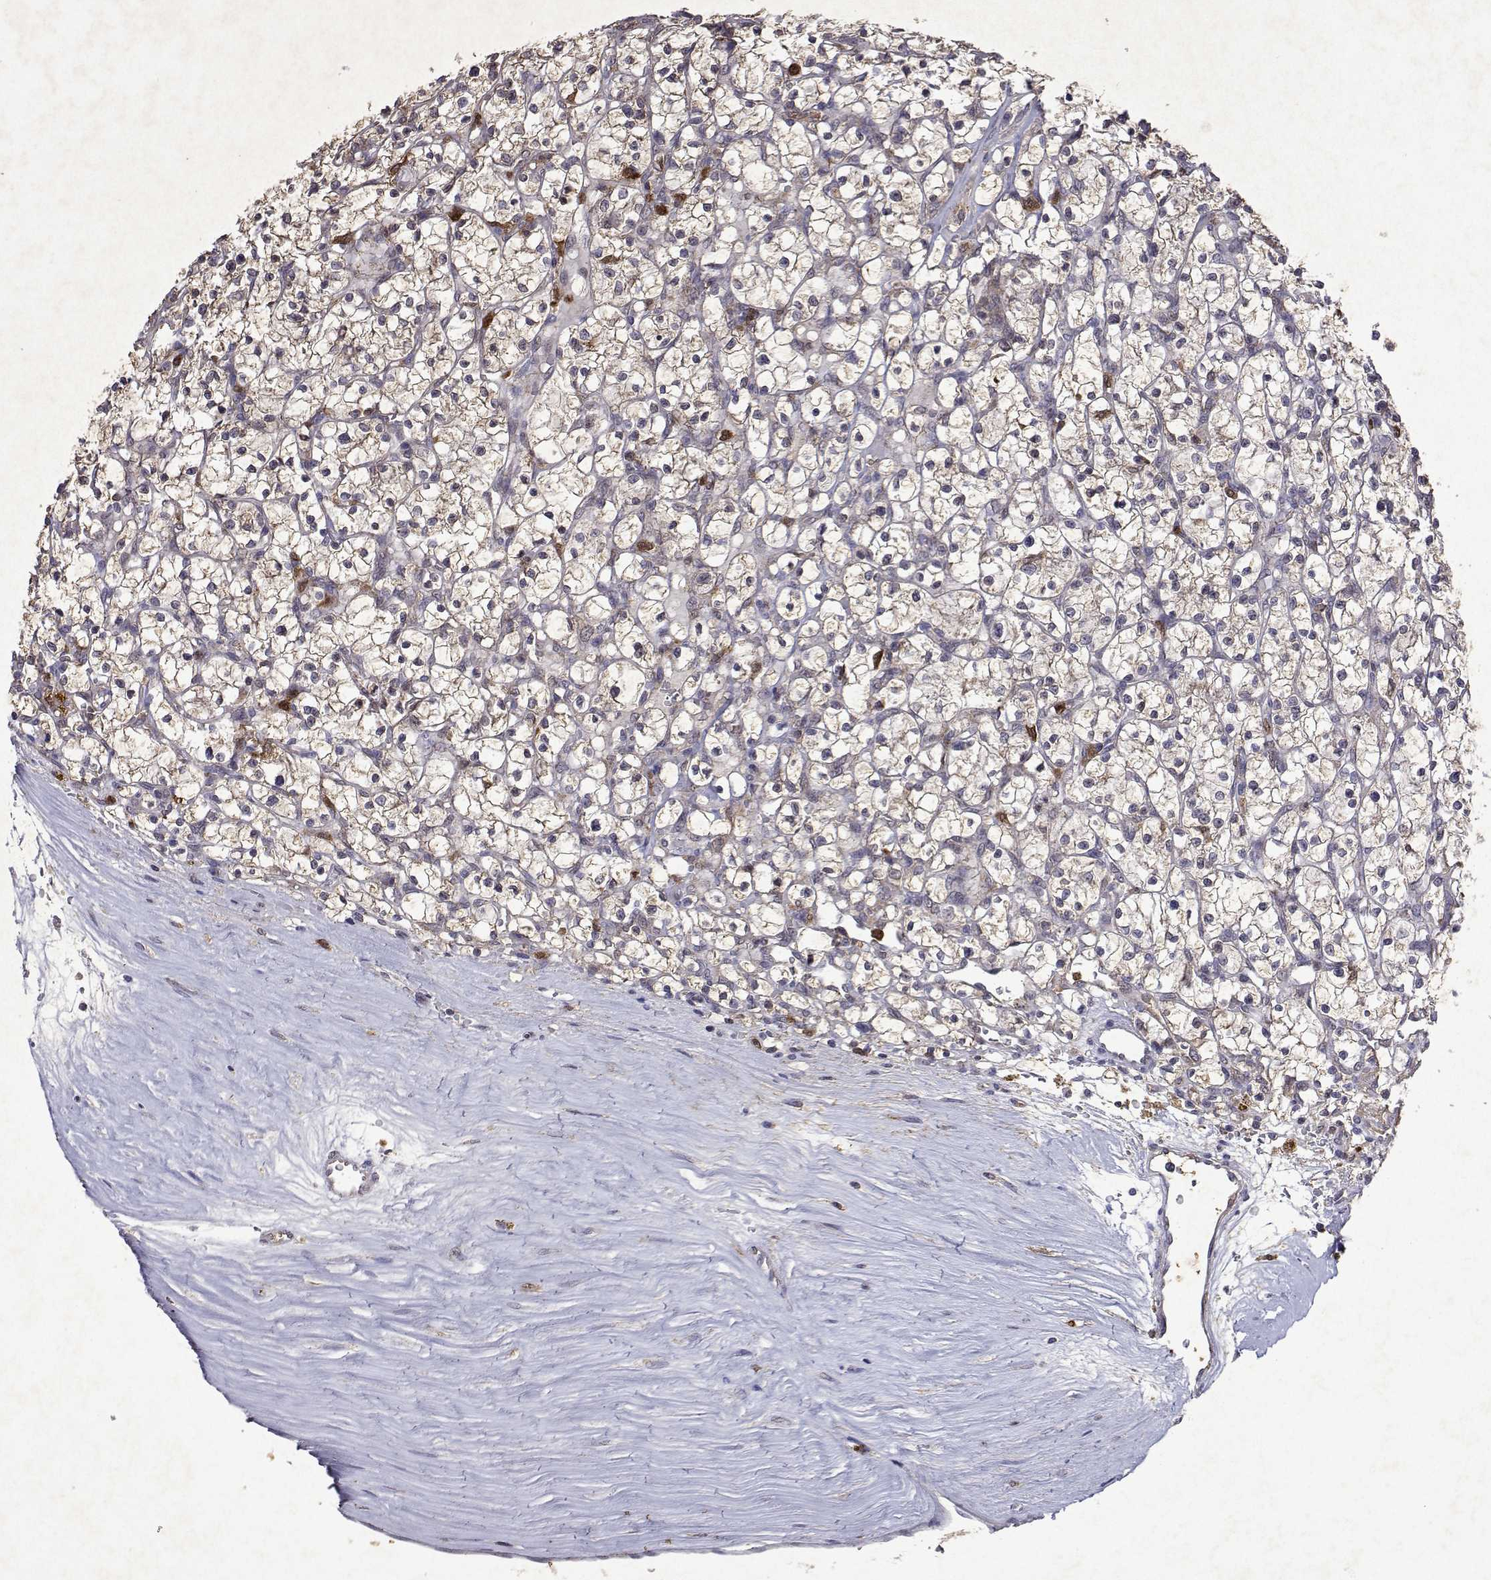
{"staining": {"intensity": "negative", "quantity": "none", "location": "none"}, "tissue": "renal cancer", "cell_type": "Tumor cells", "image_type": "cancer", "snomed": [{"axis": "morphology", "description": "Adenocarcinoma, NOS"}, {"axis": "topography", "description": "Kidney"}], "caption": "This is an IHC micrograph of human renal adenocarcinoma. There is no staining in tumor cells.", "gene": "APAF1", "patient": {"sex": "female", "age": 64}}